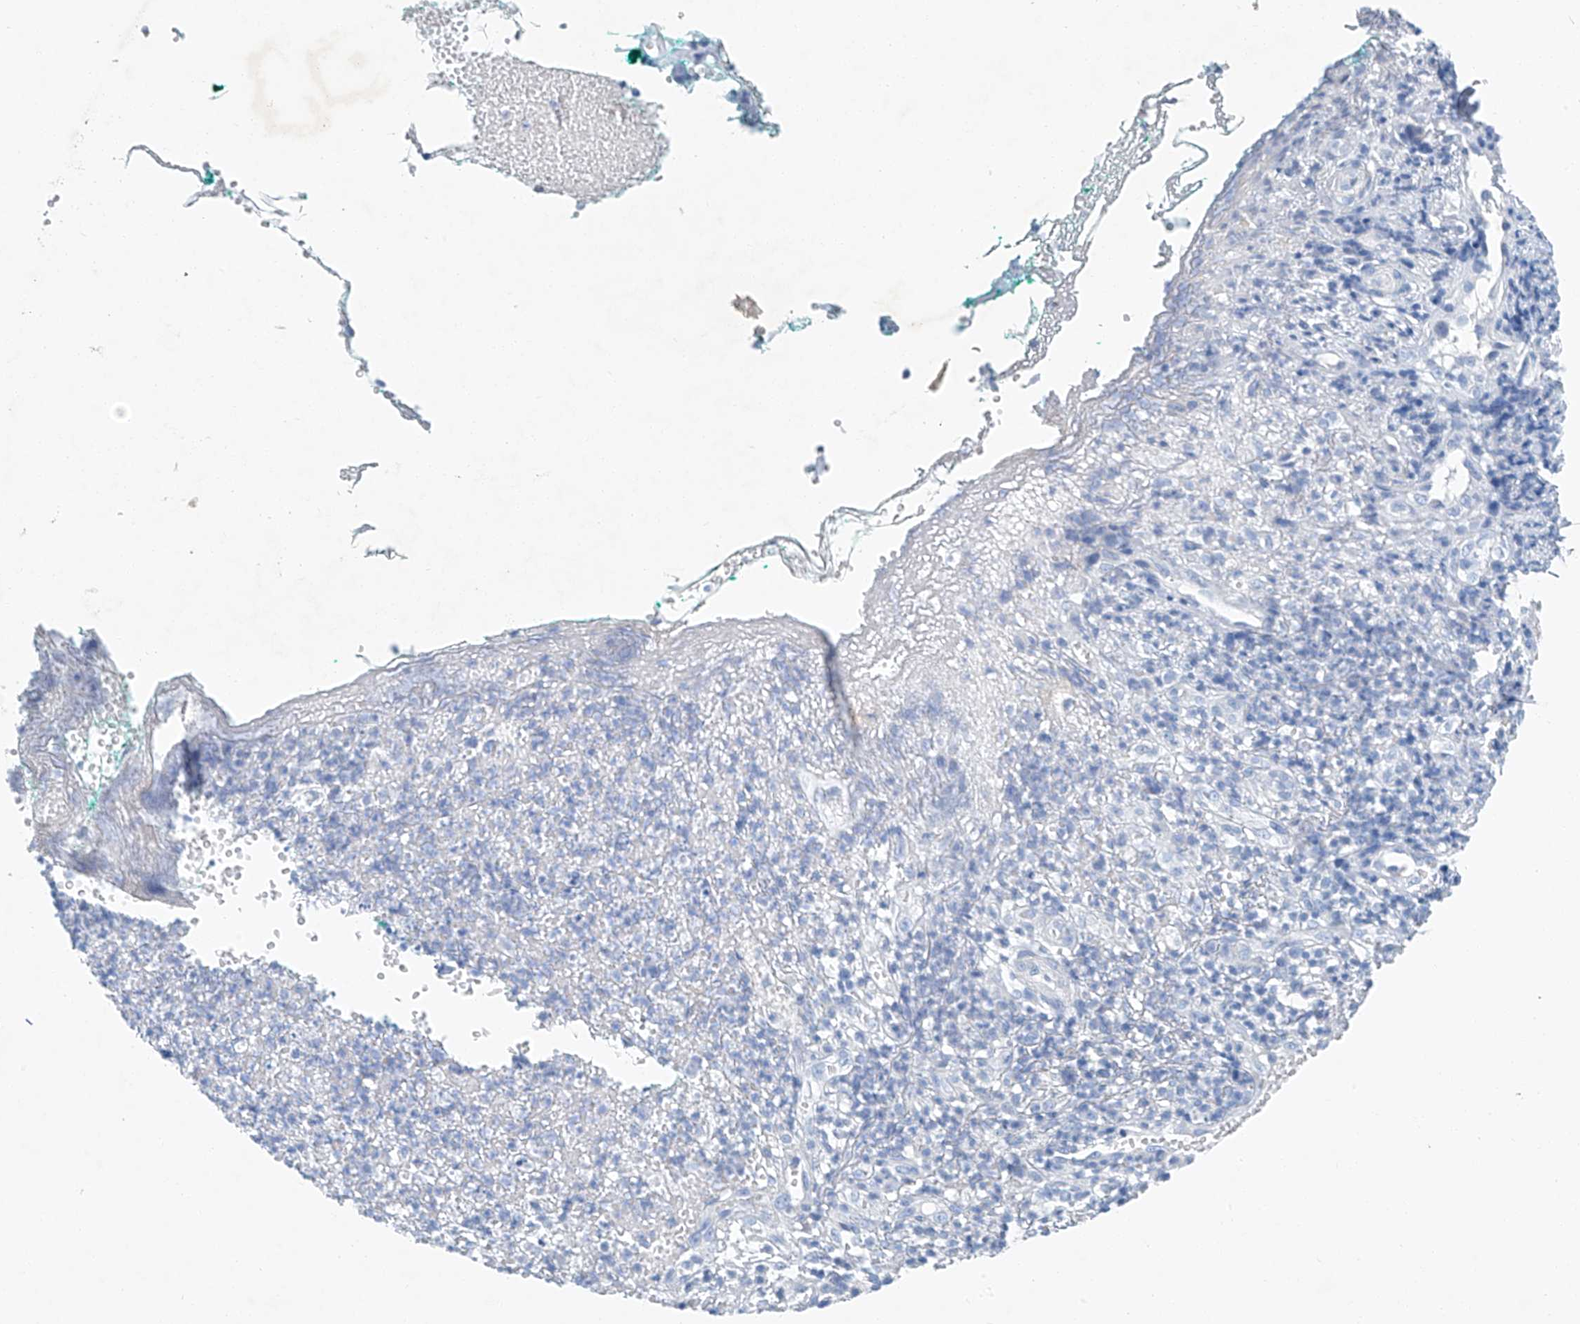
{"staining": {"intensity": "negative", "quantity": "none", "location": "none"}, "tissue": "adipose tissue", "cell_type": "Adipocytes", "image_type": "normal", "snomed": [{"axis": "morphology", "description": "Normal tissue, NOS"}, {"axis": "morphology", "description": "Basal cell carcinoma"}, {"axis": "topography", "description": "Cartilage tissue"}, {"axis": "topography", "description": "Nasopharynx"}, {"axis": "topography", "description": "Oral tissue"}], "caption": "Immunohistochemistry photomicrograph of unremarkable human adipose tissue stained for a protein (brown), which exhibits no positivity in adipocytes.", "gene": "C1orf87", "patient": {"sex": "female", "age": 77}}